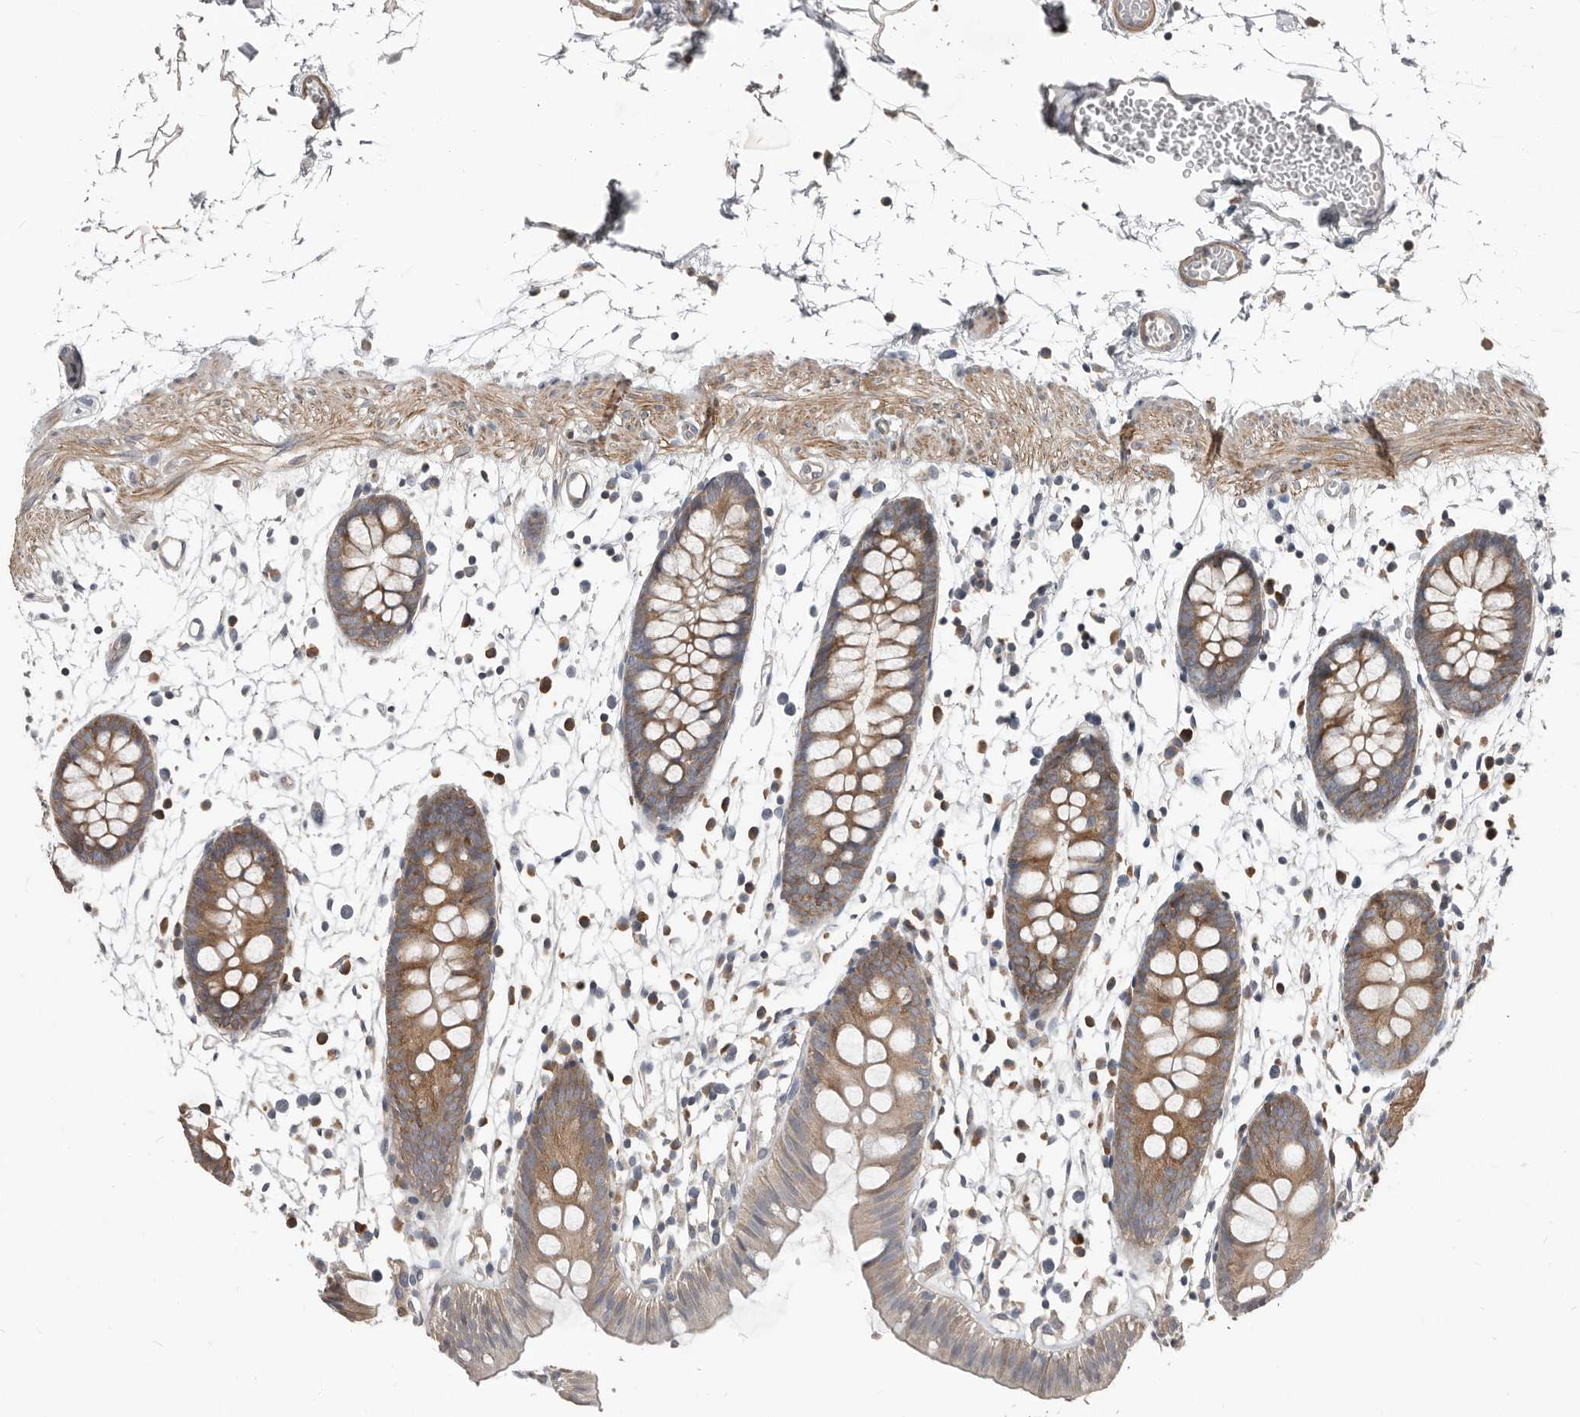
{"staining": {"intensity": "moderate", "quantity": ">75%", "location": "cytoplasmic/membranous"}, "tissue": "colon", "cell_type": "Endothelial cells", "image_type": "normal", "snomed": [{"axis": "morphology", "description": "Normal tissue, NOS"}, {"axis": "topography", "description": "Colon"}], "caption": "Normal colon demonstrates moderate cytoplasmic/membranous expression in about >75% of endothelial cells.", "gene": "AKNAD1", "patient": {"sex": "male", "age": 56}}